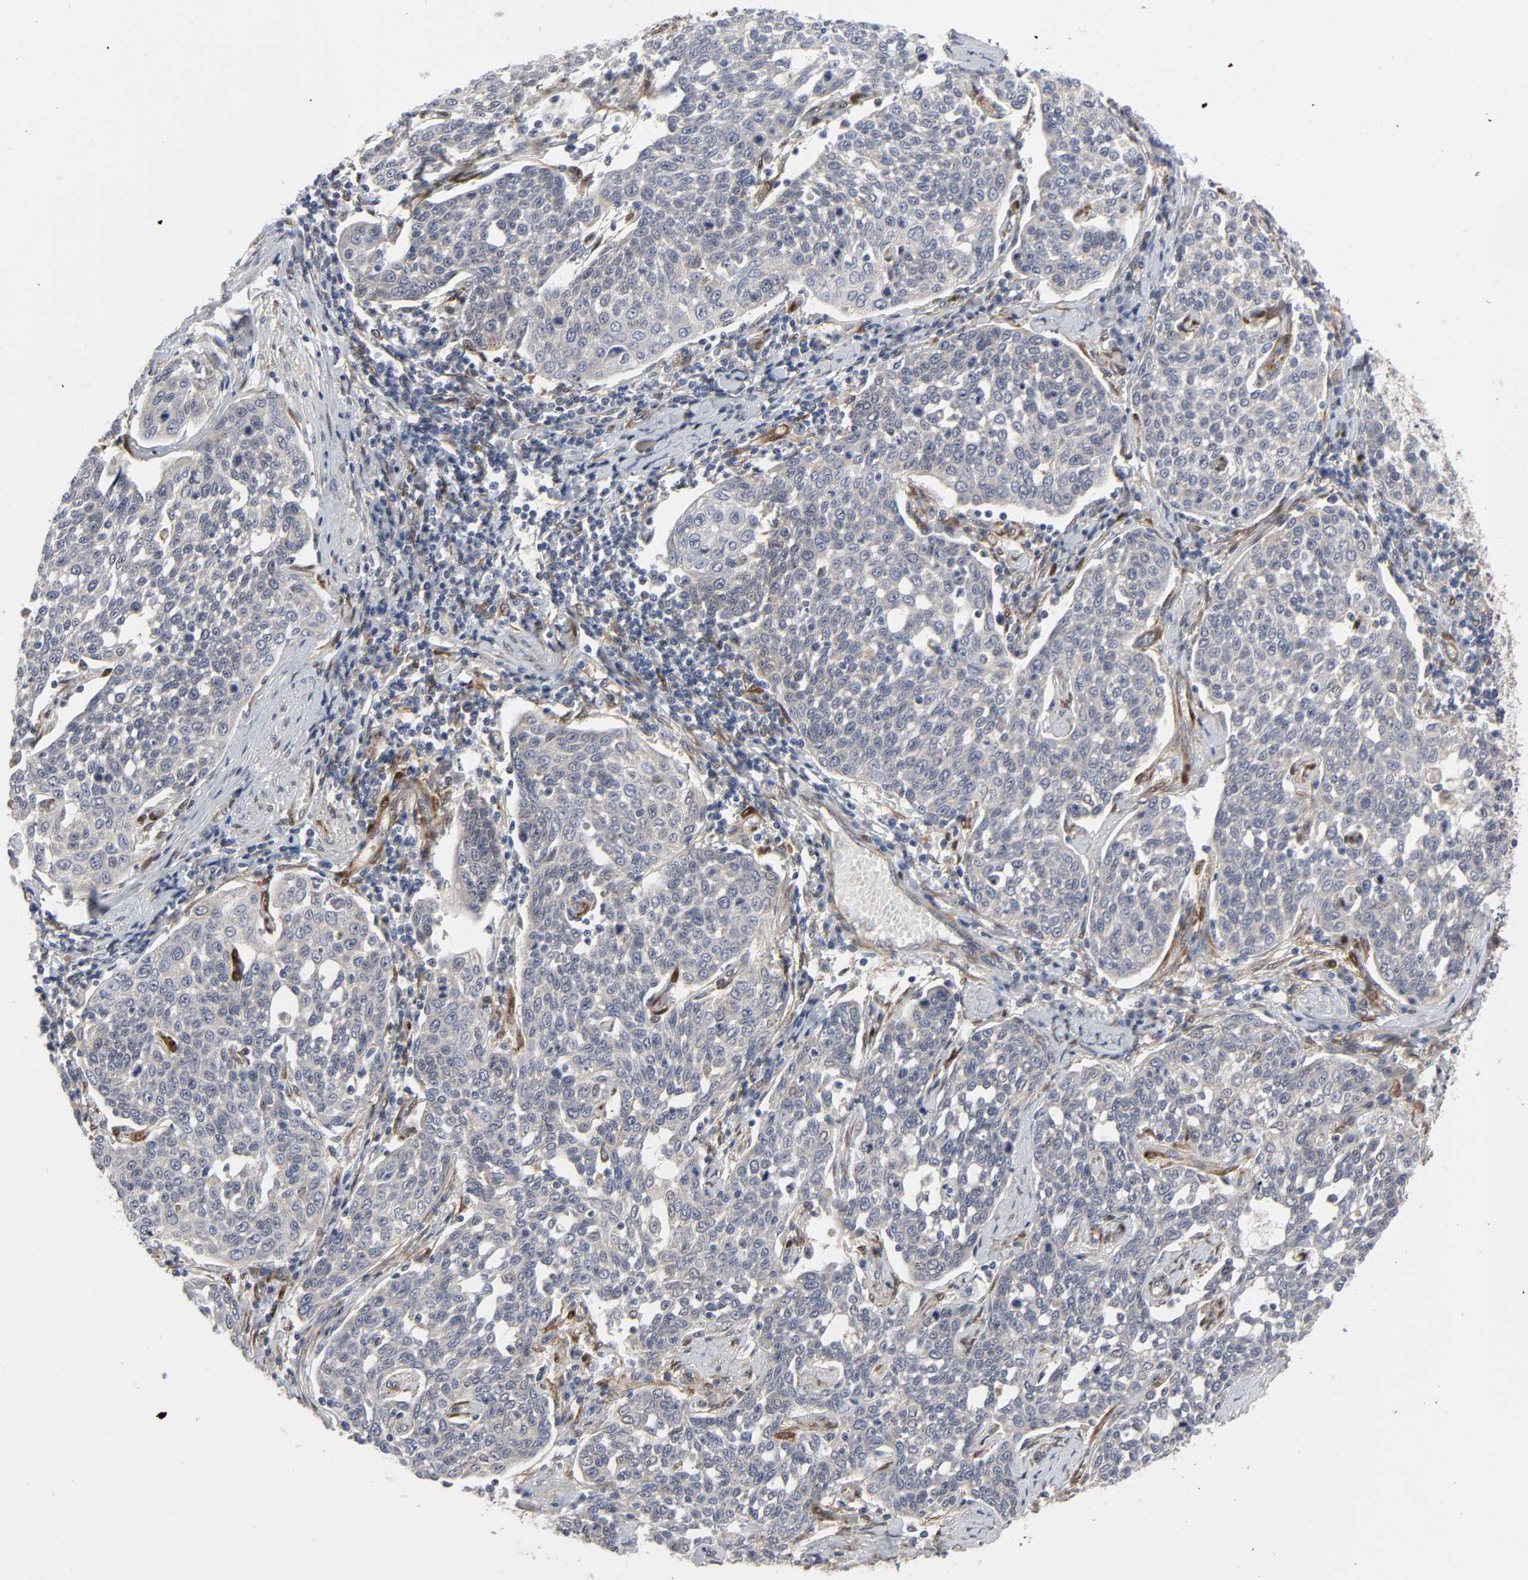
{"staining": {"intensity": "negative", "quantity": "none", "location": "none"}, "tissue": "cervical cancer", "cell_type": "Tumor cells", "image_type": "cancer", "snomed": [{"axis": "morphology", "description": "Squamous cell carcinoma, NOS"}, {"axis": "topography", "description": "Cervix"}], "caption": "This is an immunohistochemistry (IHC) micrograph of squamous cell carcinoma (cervical). There is no expression in tumor cells.", "gene": "PTEN", "patient": {"sex": "female", "age": 34}}